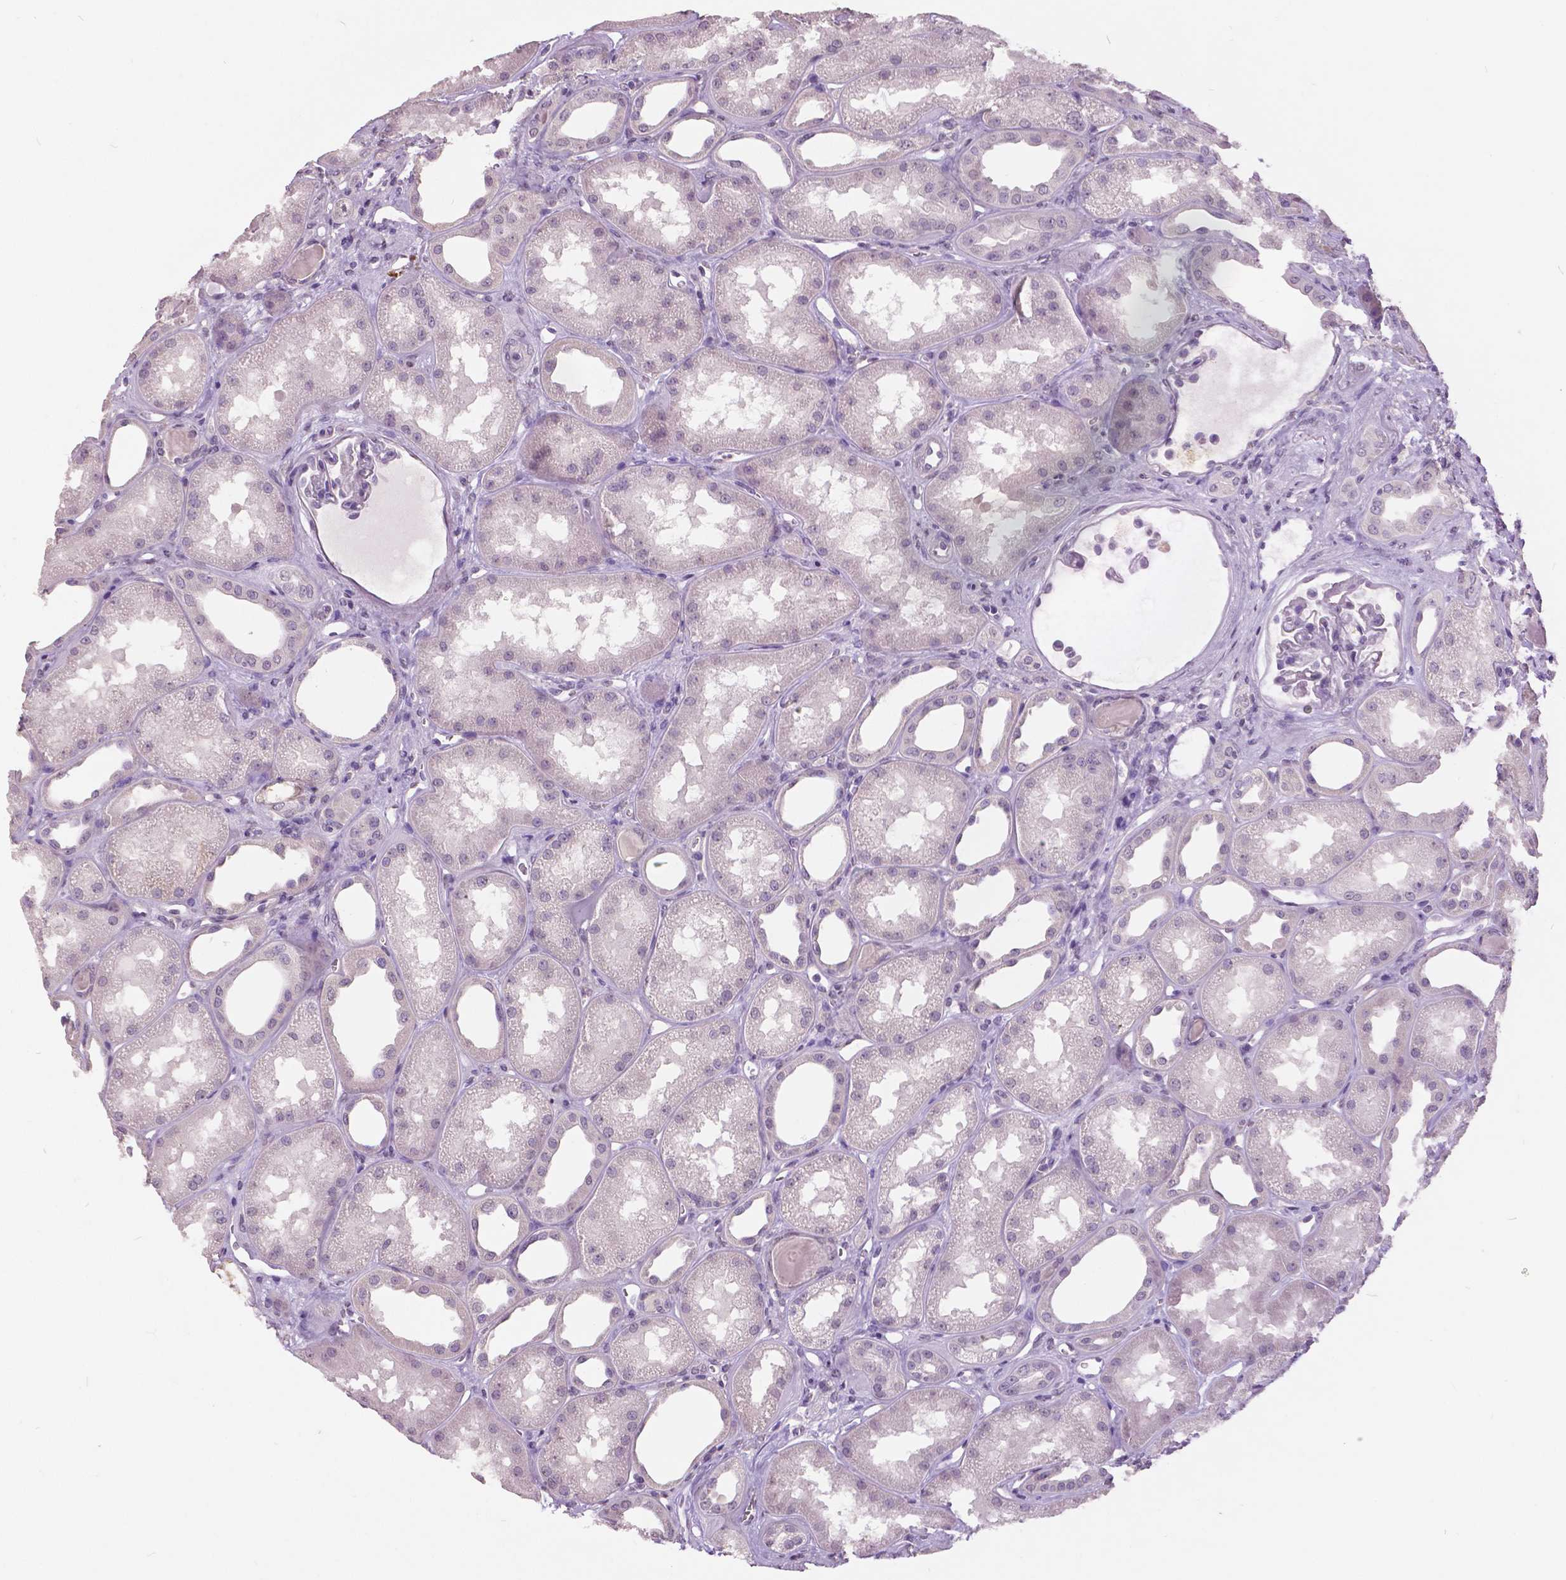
{"staining": {"intensity": "negative", "quantity": "none", "location": "none"}, "tissue": "kidney", "cell_type": "Cells in glomeruli", "image_type": "normal", "snomed": [{"axis": "morphology", "description": "Normal tissue, NOS"}, {"axis": "topography", "description": "Kidney"}], "caption": "Protein analysis of unremarkable kidney shows no significant staining in cells in glomeruli. The staining is performed using DAB brown chromogen with nuclei counter-stained in using hematoxylin.", "gene": "GRIN2A", "patient": {"sex": "male", "age": 61}}